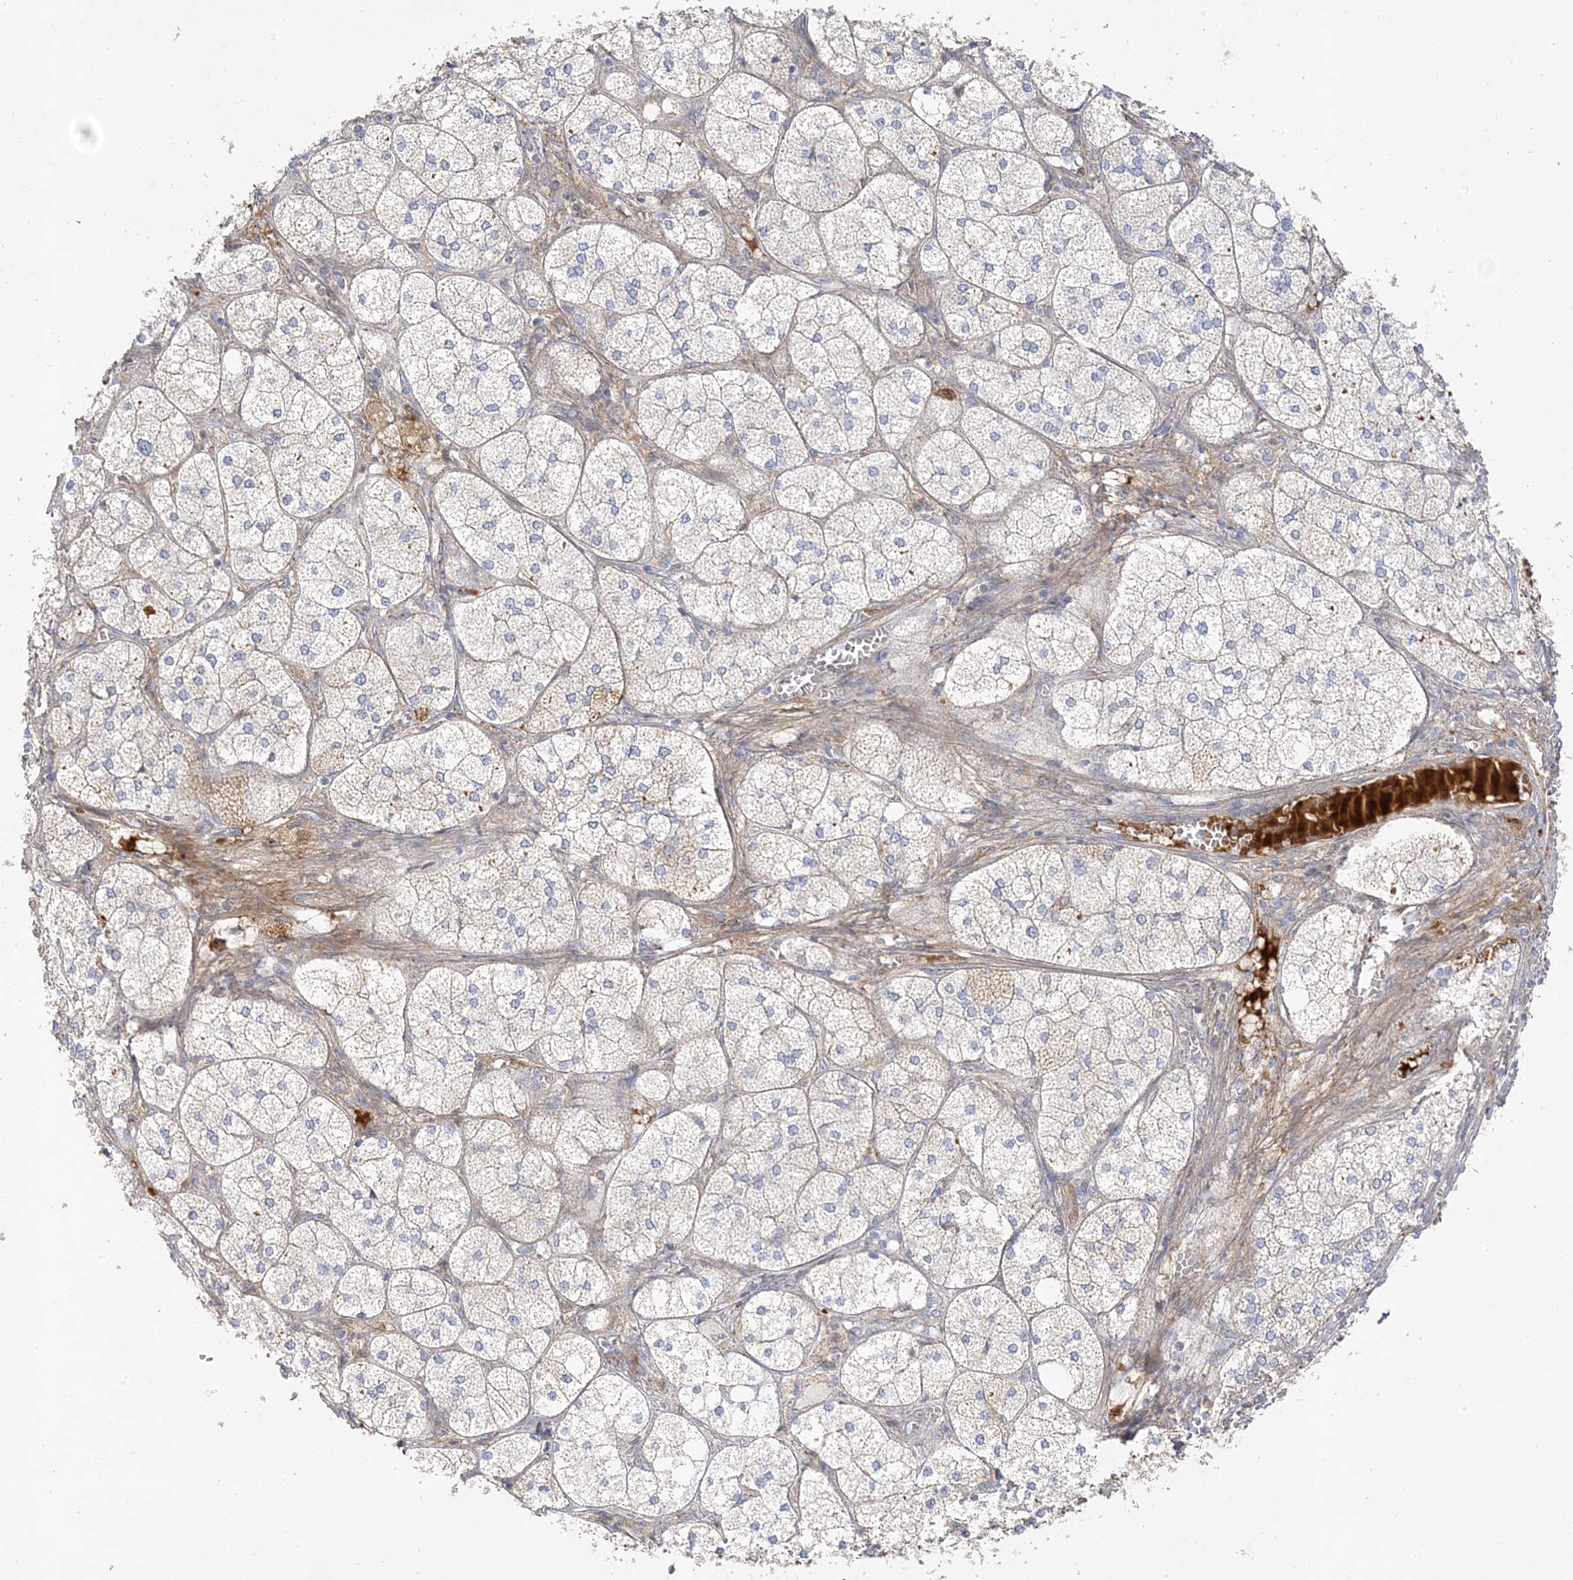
{"staining": {"intensity": "moderate", "quantity": "25%-75%", "location": "cytoplasmic/membranous"}, "tissue": "adrenal gland", "cell_type": "Glandular cells", "image_type": "normal", "snomed": [{"axis": "morphology", "description": "Normal tissue, NOS"}, {"axis": "topography", "description": "Adrenal gland"}], "caption": "Immunohistochemical staining of benign adrenal gland reveals medium levels of moderate cytoplasmic/membranous expression in about 25%-75% of glandular cells. Using DAB (brown) and hematoxylin (blue) stains, captured at high magnification using brightfield microscopy.", "gene": "TRANK1", "patient": {"sex": "female", "age": 61}}